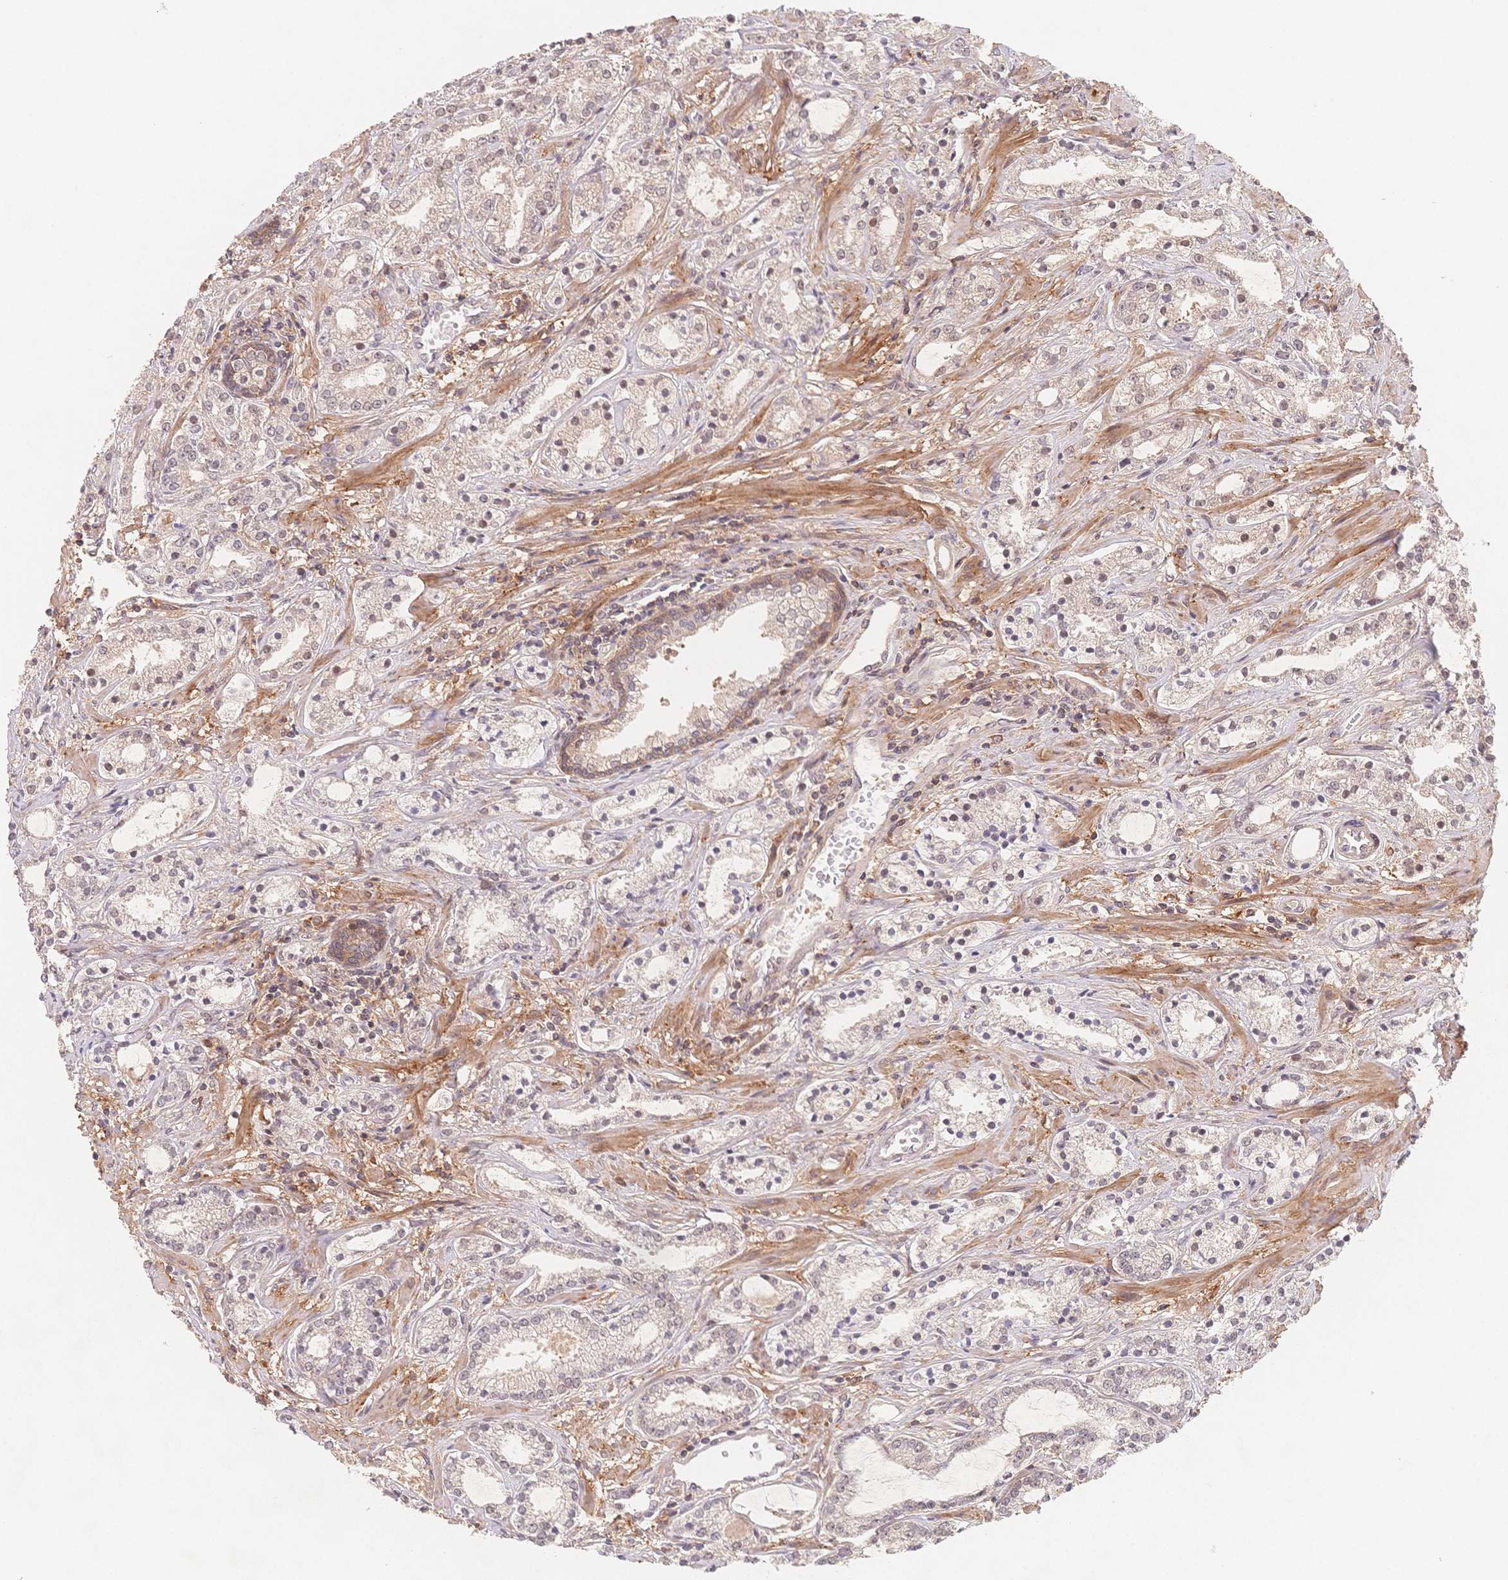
{"staining": {"intensity": "weak", "quantity": "<25%", "location": "cytoplasmic/membranous"}, "tissue": "prostate cancer", "cell_type": "Tumor cells", "image_type": "cancer", "snomed": [{"axis": "morphology", "description": "Adenocarcinoma, Medium grade"}, {"axis": "topography", "description": "Prostate"}], "caption": "Tumor cells show no significant staining in prostate adenocarcinoma (medium-grade).", "gene": "C12orf75", "patient": {"sex": "male", "age": 57}}